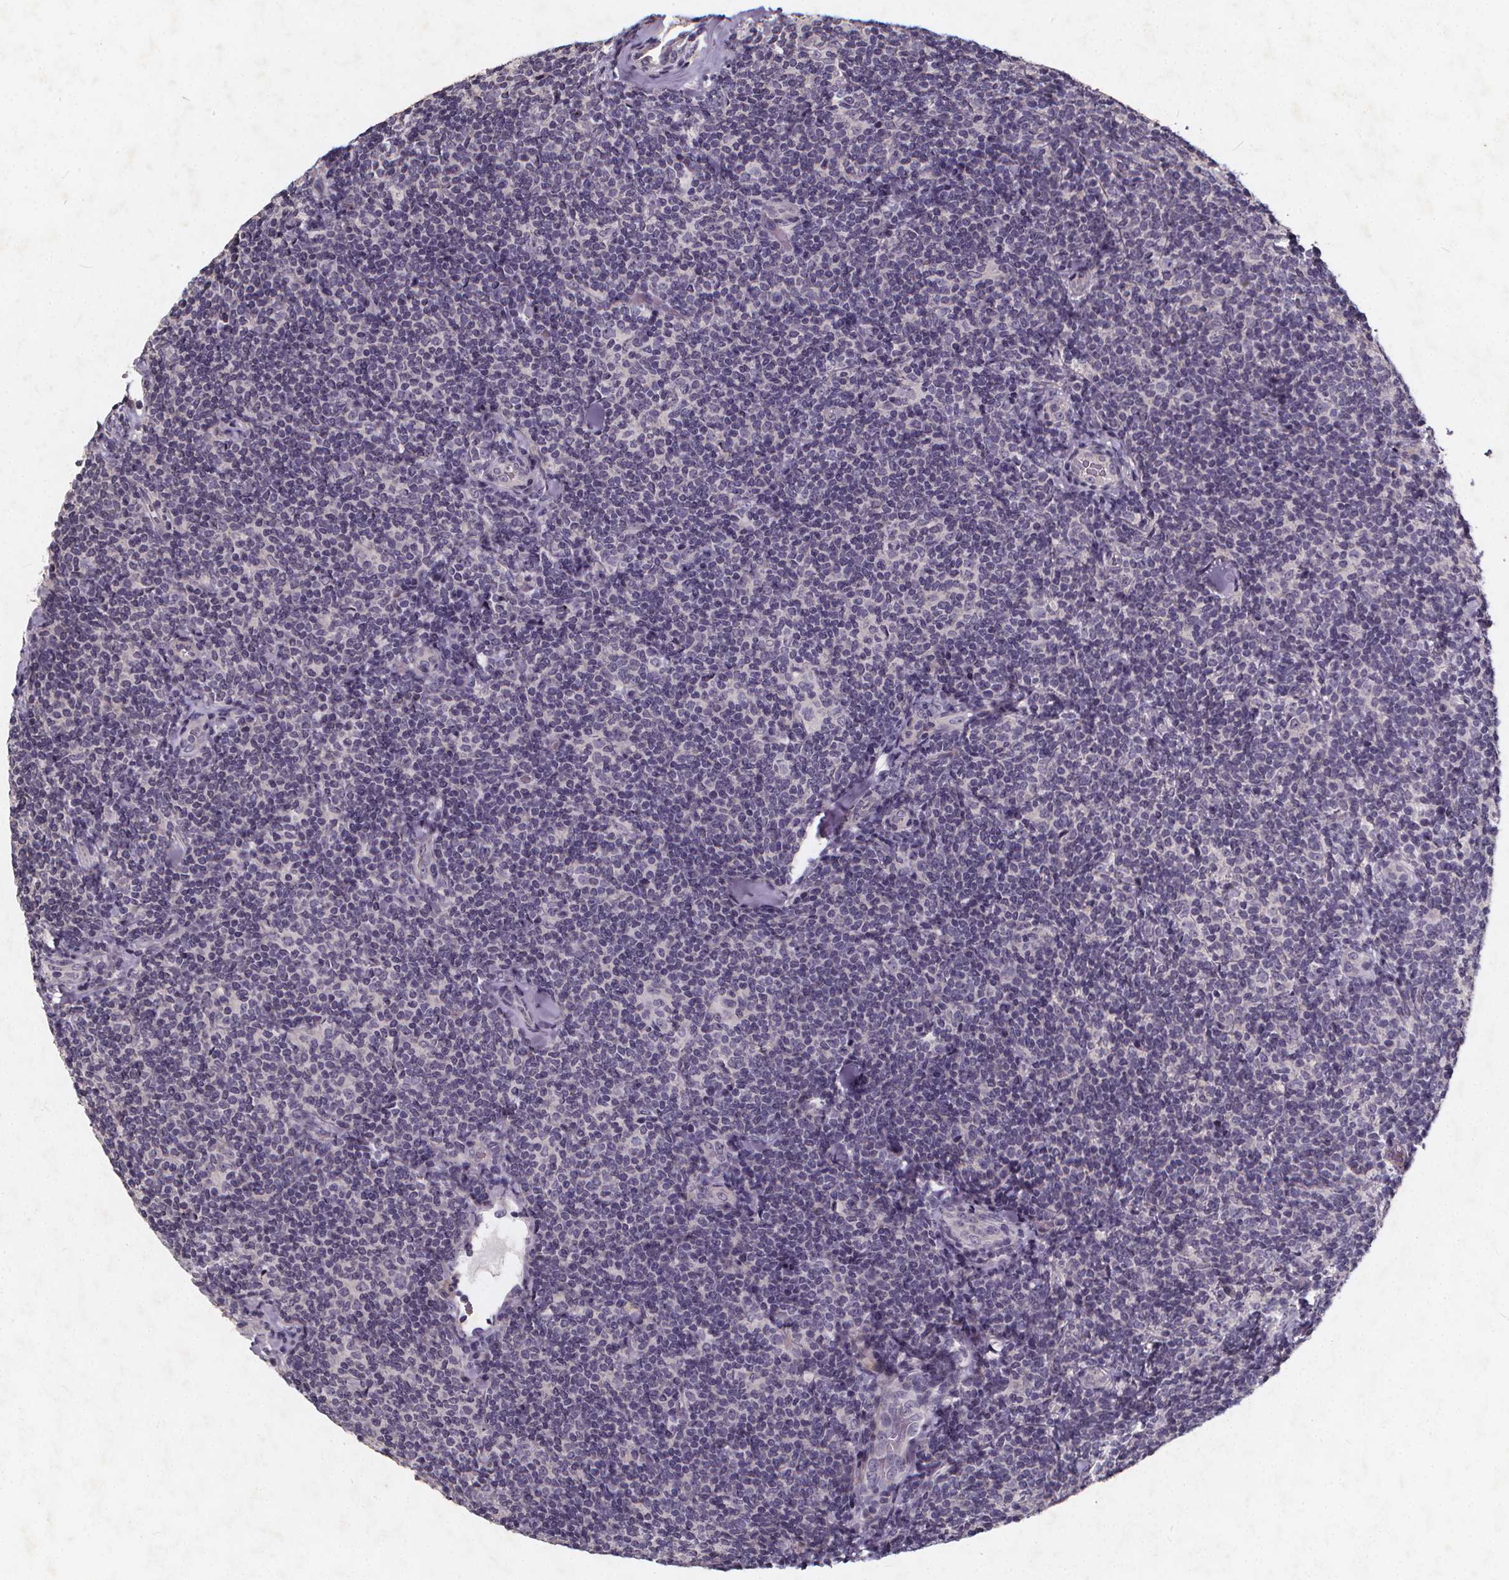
{"staining": {"intensity": "negative", "quantity": "none", "location": "none"}, "tissue": "lymphoma", "cell_type": "Tumor cells", "image_type": "cancer", "snomed": [{"axis": "morphology", "description": "Malignant lymphoma, non-Hodgkin's type, Low grade"}, {"axis": "topography", "description": "Lymph node"}], "caption": "DAB (3,3'-diaminobenzidine) immunohistochemical staining of lymphoma displays no significant expression in tumor cells.", "gene": "TSPAN14", "patient": {"sex": "female", "age": 56}}